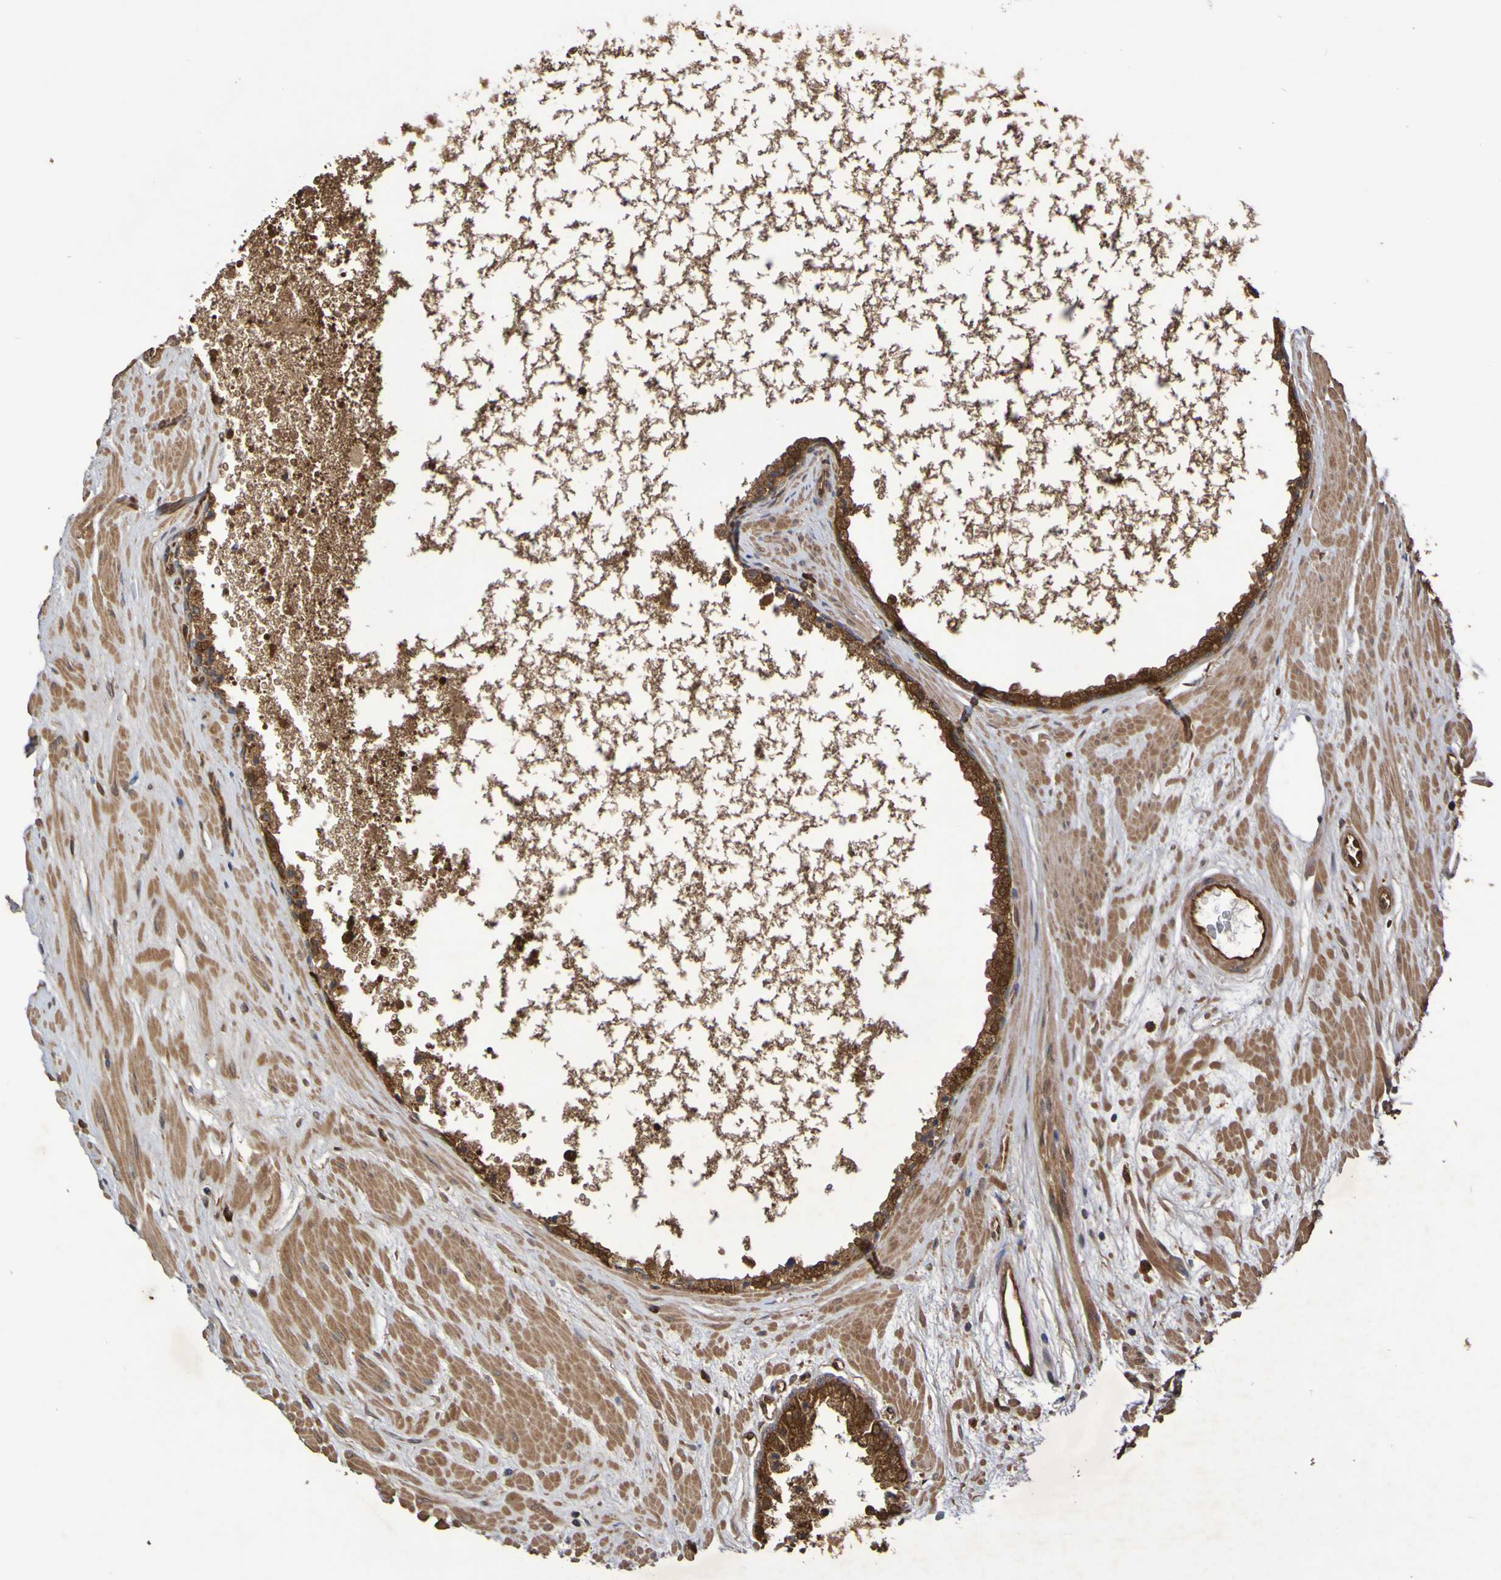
{"staining": {"intensity": "strong", "quantity": ">75%", "location": "cytoplasmic/membranous"}, "tissue": "prostate cancer", "cell_type": "Tumor cells", "image_type": "cancer", "snomed": [{"axis": "morphology", "description": "Adenocarcinoma, High grade"}, {"axis": "topography", "description": "Prostate"}], "caption": "Immunohistochemistry staining of prostate cancer (adenocarcinoma (high-grade)), which displays high levels of strong cytoplasmic/membranous expression in about >75% of tumor cells indicating strong cytoplasmic/membranous protein positivity. The staining was performed using DAB (3,3'-diaminobenzidine) (brown) for protein detection and nuclei were counterstained in hematoxylin (blue).", "gene": "SERPINB6", "patient": {"sex": "male", "age": 65}}